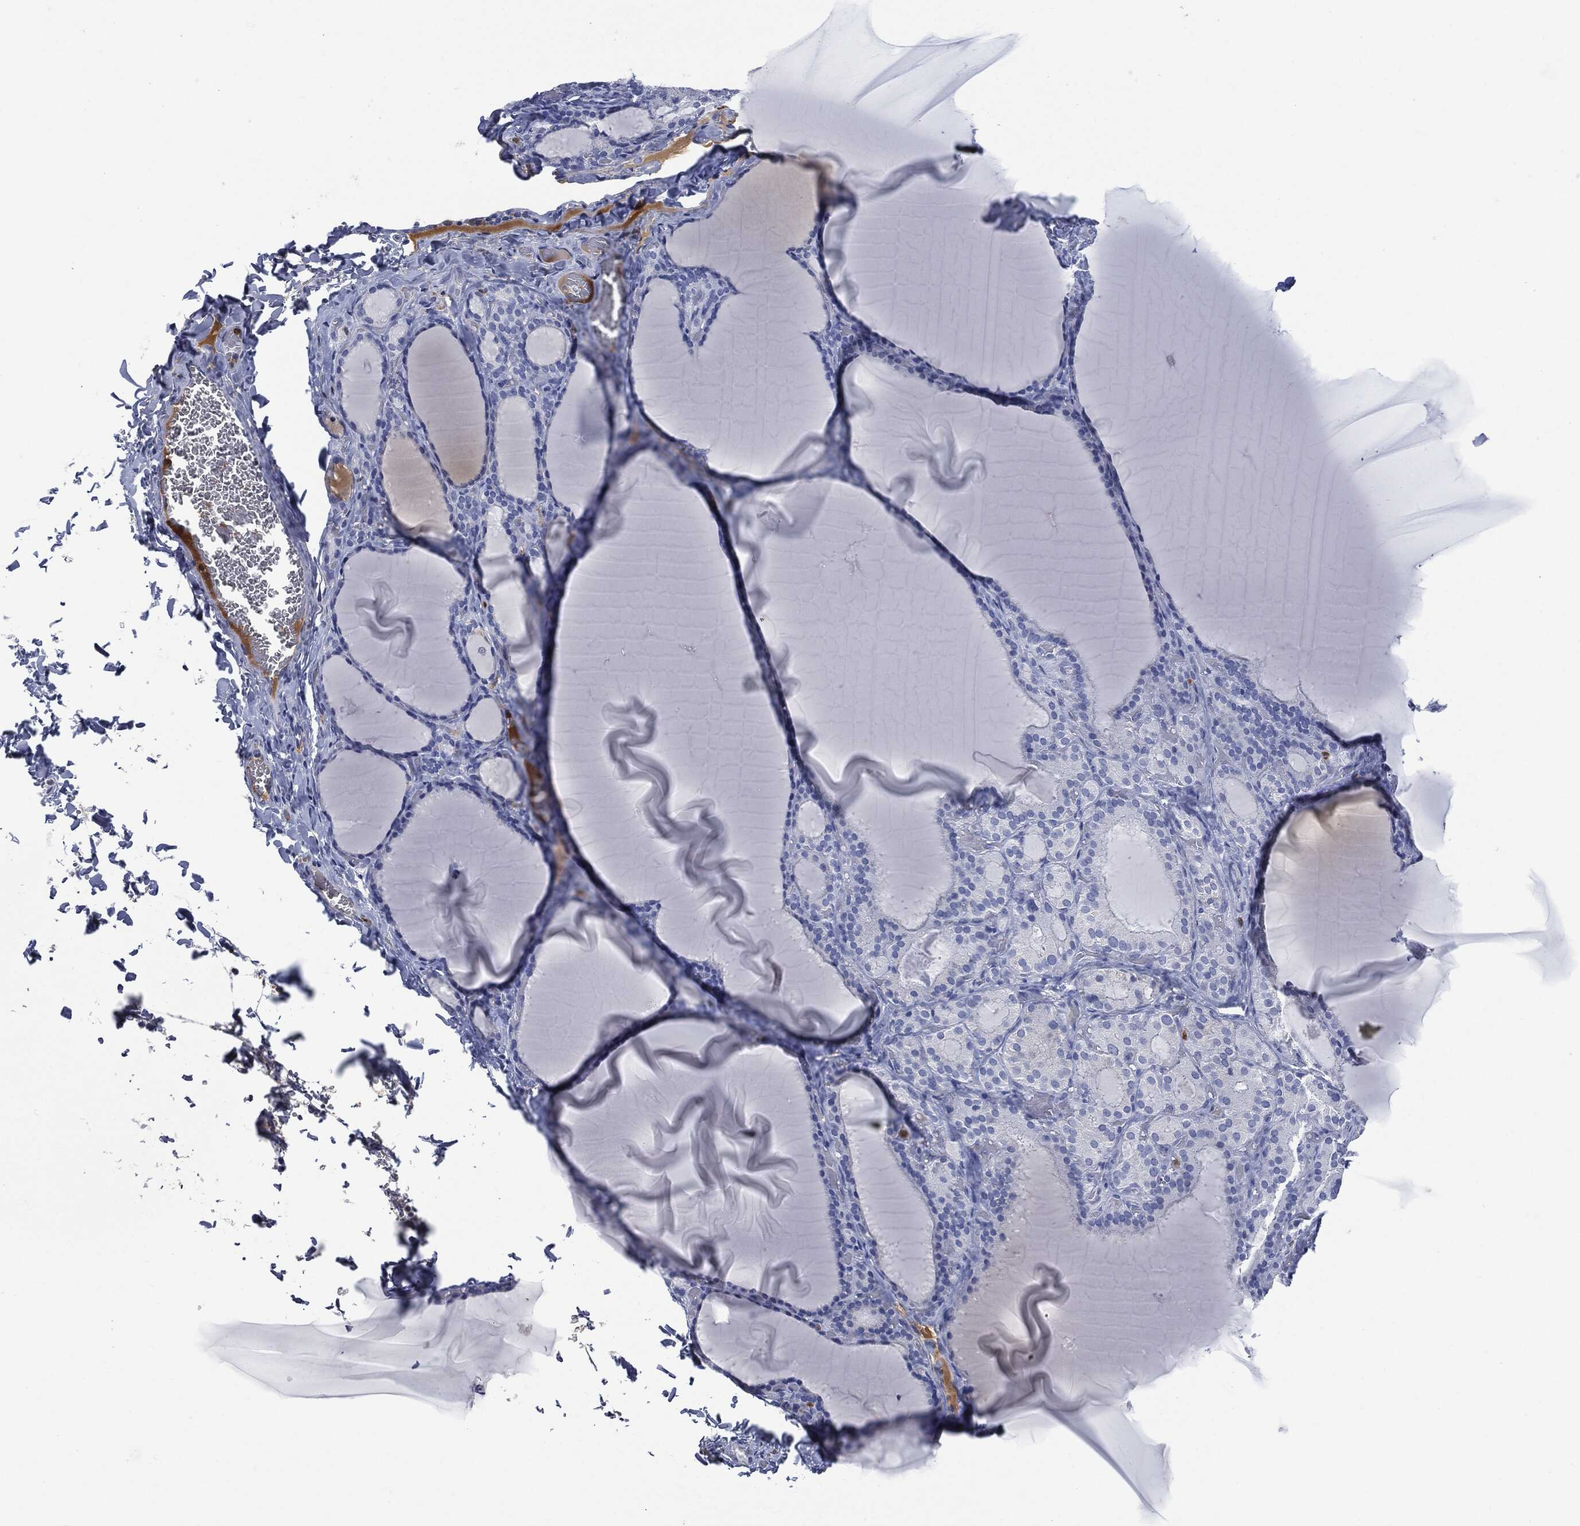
{"staining": {"intensity": "negative", "quantity": "none", "location": "none"}, "tissue": "thyroid gland", "cell_type": "Glandular cells", "image_type": "normal", "snomed": [{"axis": "morphology", "description": "Normal tissue, NOS"}, {"axis": "morphology", "description": "Hyperplasia, NOS"}, {"axis": "topography", "description": "Thyroid gland"}], "caption": "The histopathology image shows no significant staining in glandular cells of thyroid gland.", "gene": "BTK", "patient": {"sex": "female", "age": 27}}